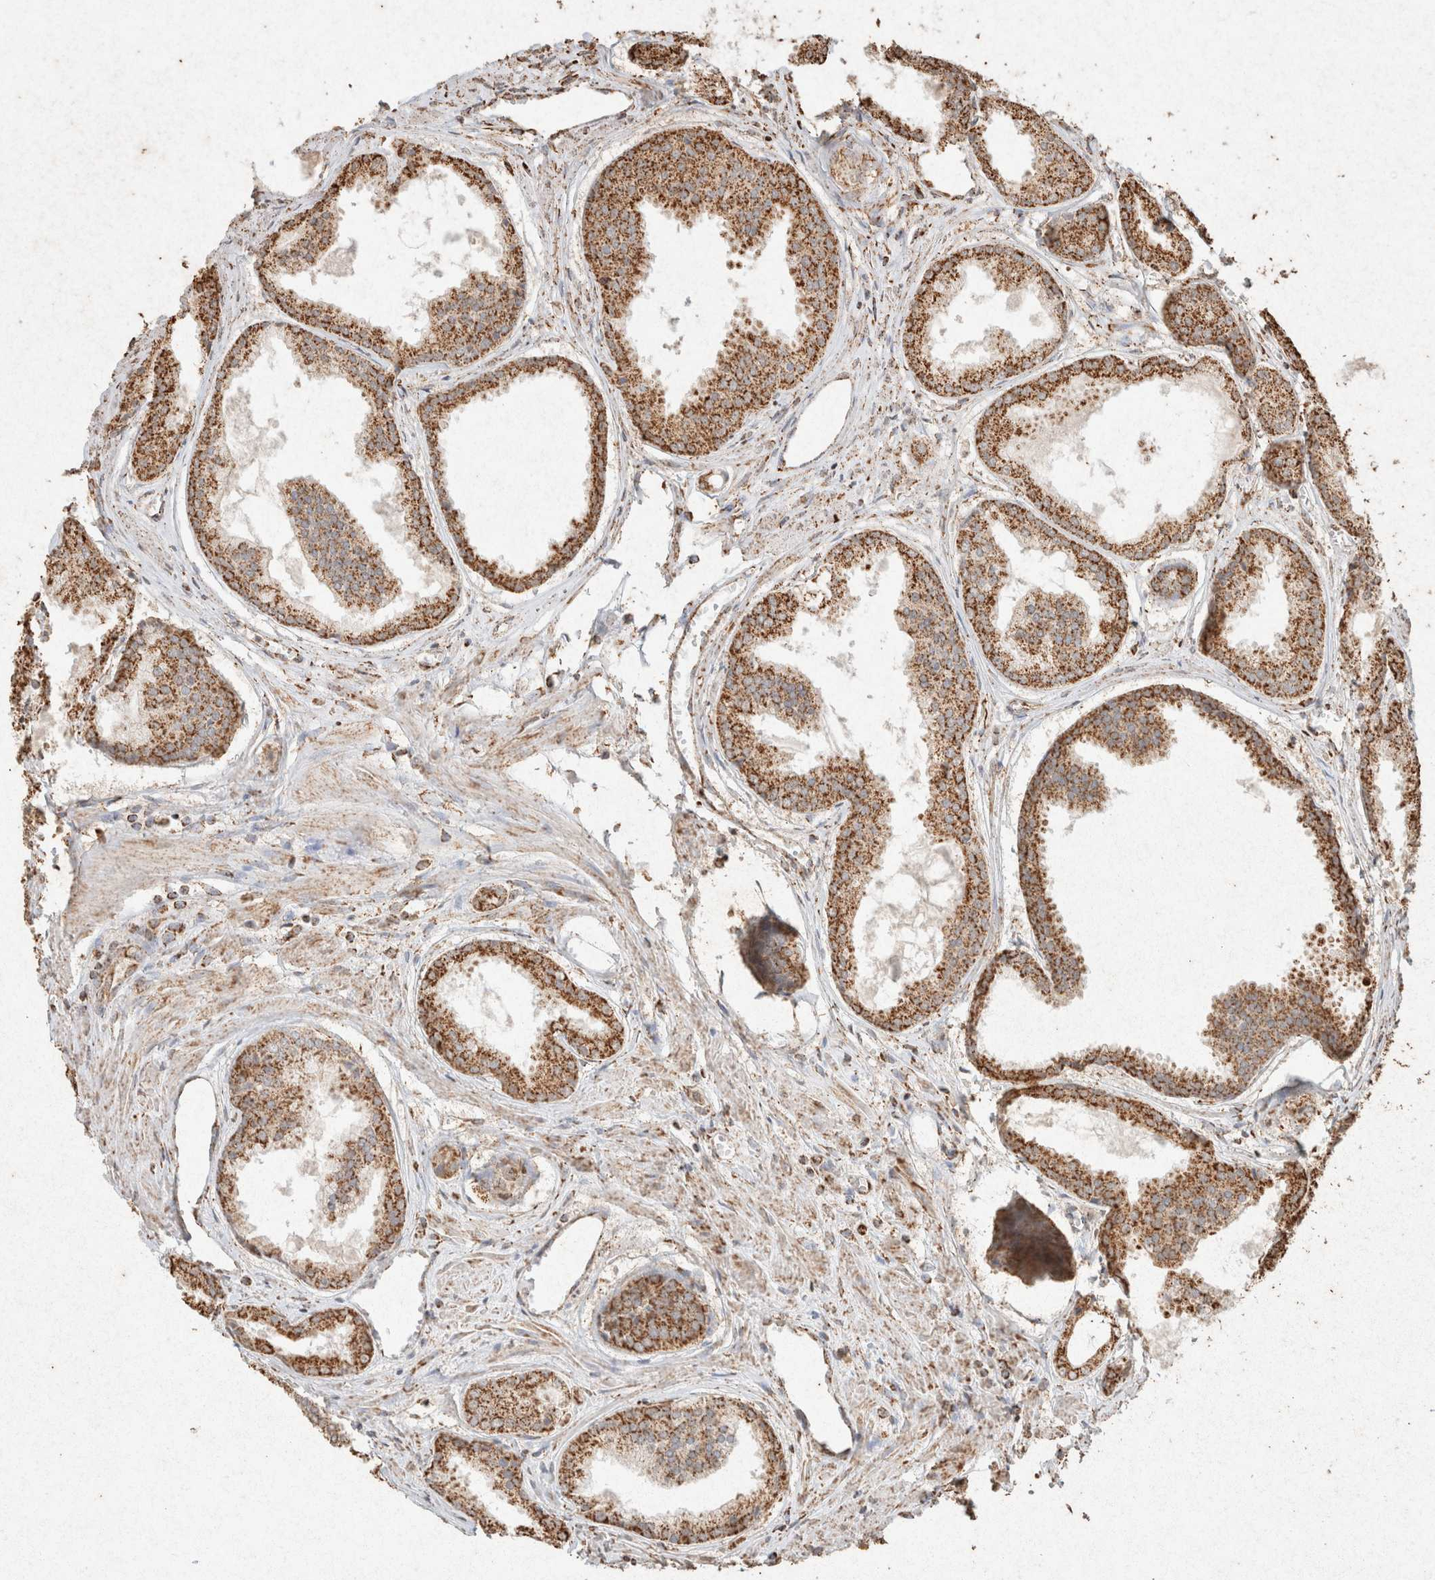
{"staining": {"intensity": "strong", "quantity": ">75%", "location": "cytoplasmic/membranous"}, "tissue": "prostate cancer", "cell_type": "Tumor cells", "image_type": "cancer", "snomed": [{"axis": "morphology", "description": "Adenocarcinoma, Low grade"}, {"axis": "topography", "description": "Prostate"}], "caption": "This histopathology image shows prostate cancer stained with immunohistochemistry (IHC) to label a protein in brown. The cytoplasmic/membranous of tumor cells show strong positivity for the protein. Nuclei are counter-stained blue.", "gene": "SDC2", "patient": {"sex": "male", "age": 64}}